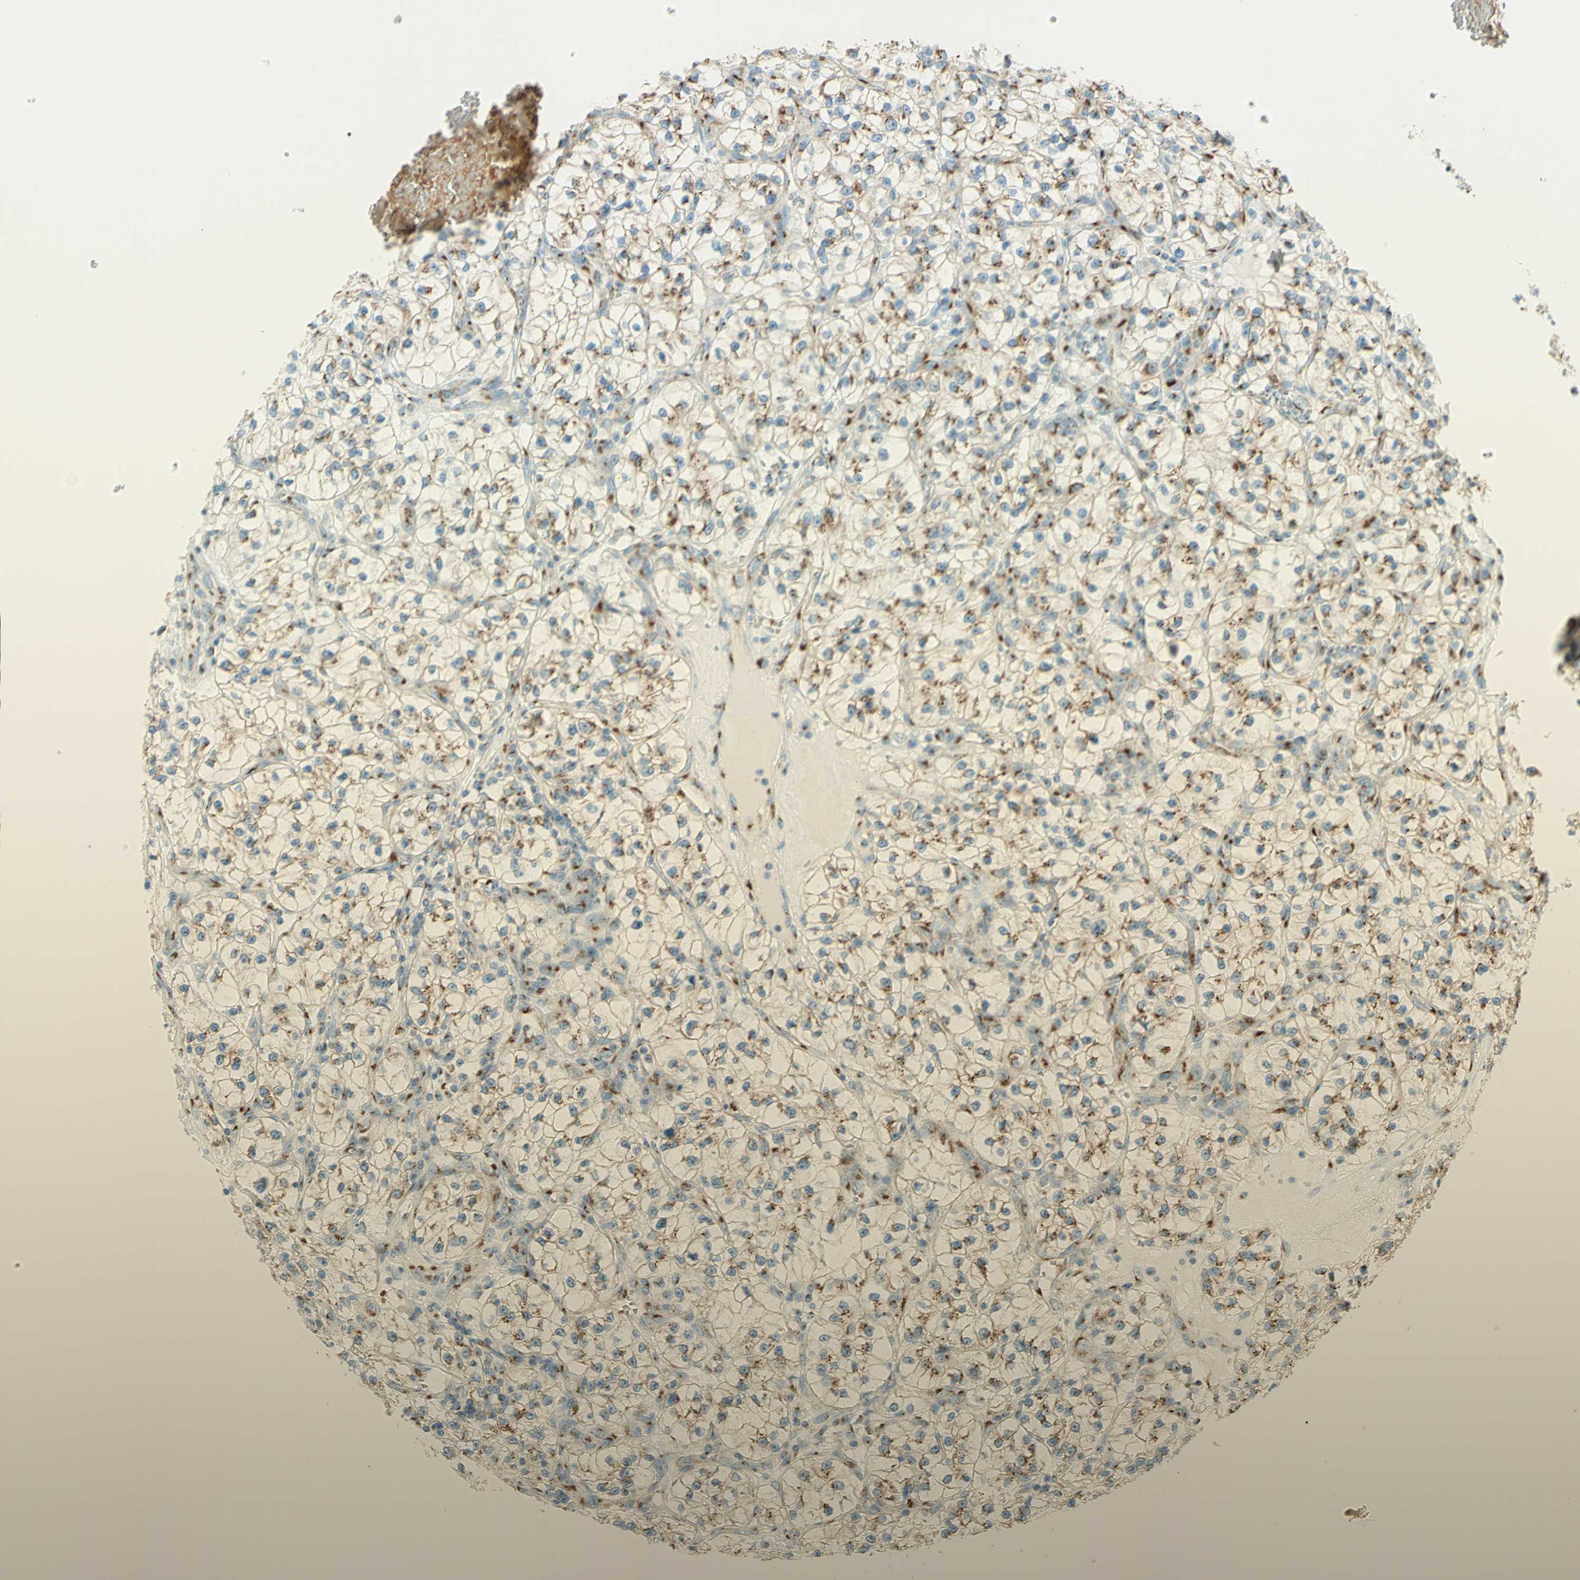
{"staining": {"intensity": "moderate", "quantity": "25%-75%", "location": "cytoplasmic/membranous"}, "tissue": "renal cancer", "cell_type": "Tumor cells", "image_type": "cancer", "snomed": [{"axis": "morphology", "description": "Adenocarcinoma, NOS"}, {"axis": "topography", "description": "Kidney"}], "caption": "The immunohistochemical stain highlights moderate cytoplasmic/membranous expression in tumor cells of renal adenocarcinoma tissue. (DAB IHC, brown staining for protein, blue staining for nuclei).", "gene": "GOLGB1", "patient": {"sex": "female", "age": 57}}